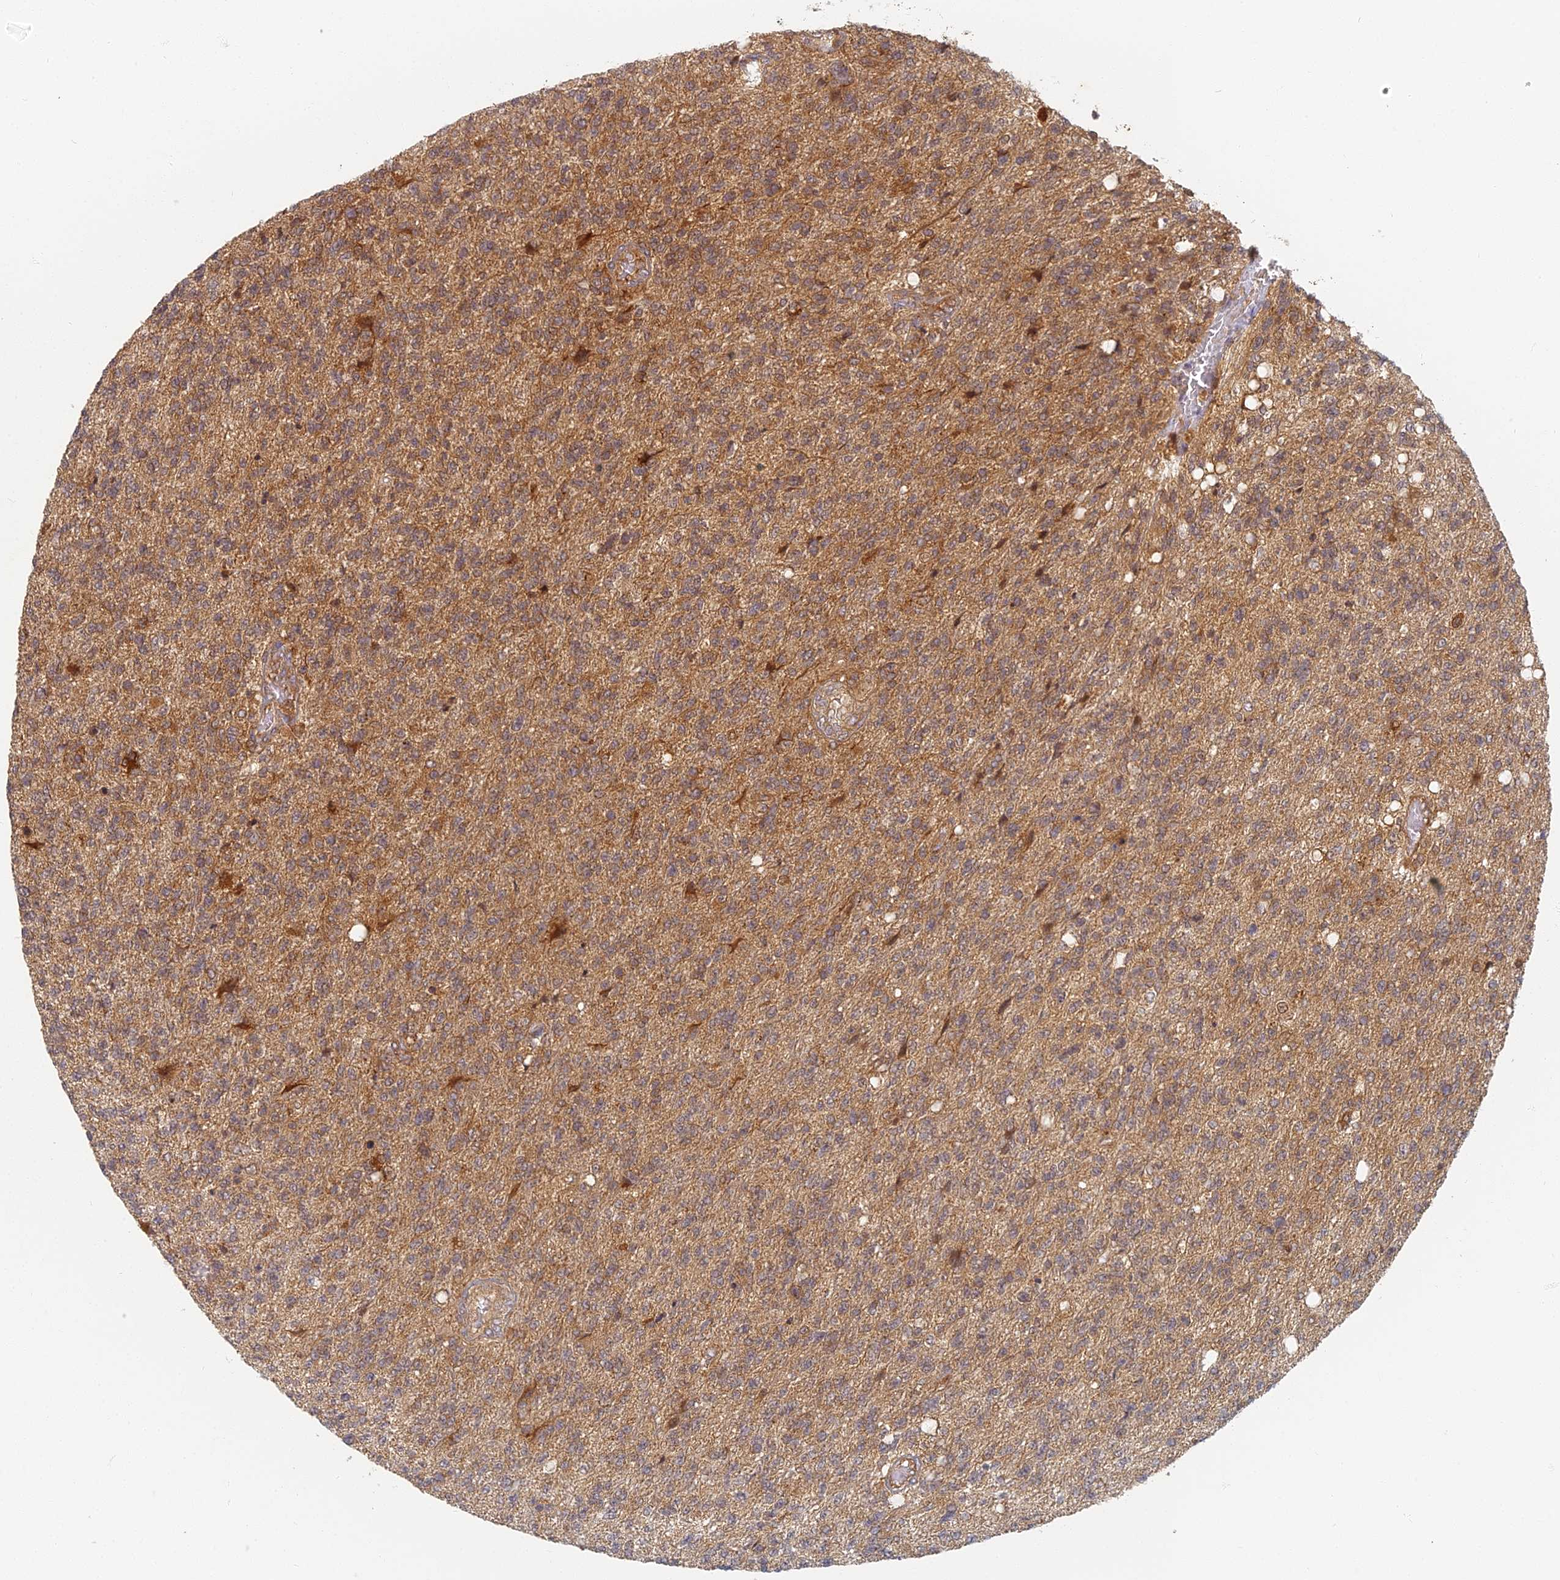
{"staining": {"intensity": "moderate", "quantity": ">75%", "location": "cytoplasmic/membranous"}, "tissue": "glioma", "cell_type": "Tumor cells", "image_type": "cancer", "snomed": [{"axis": "morphology", "description": "Glioma, malignant, High grade"}, {"axis": "topography", "description": "Brain"}], "caption": "Immunohistochemistry histopathology image of neoplastic tissue: malignant glioma (high-grade) stained using immunohistochemistry (IHC) exhibits medium levels of moderate protein expression localized specifically in the cytoplasmic/membranous of tumor cells, appearing as a cytoplasmic/membranous brown color.", "gene": "INO80D", "patient": {"sex": "male", "age": 56}}